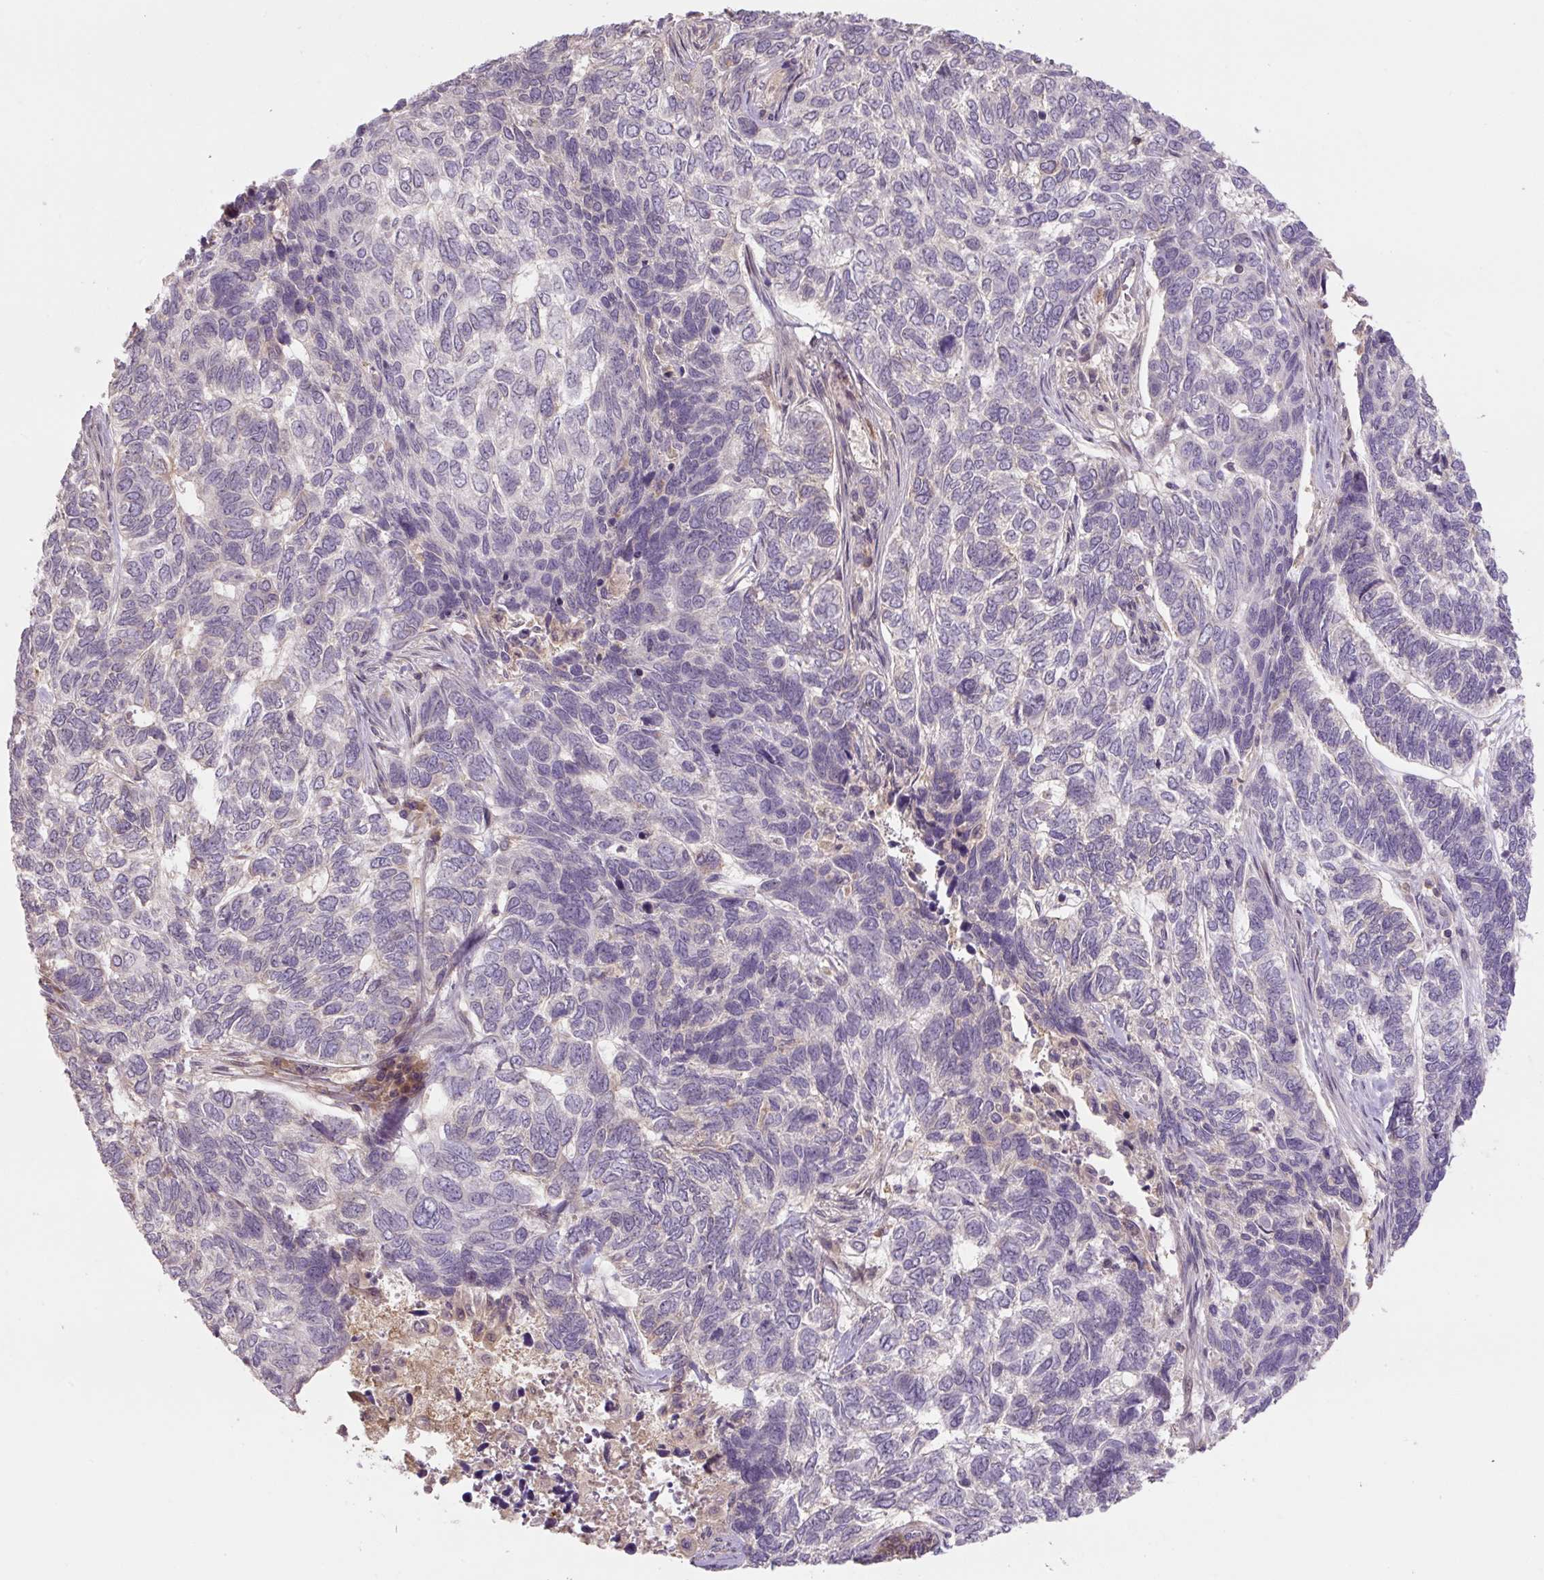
{"staining": {"intensity": "negative", "quantity": "none", "location": "none"}, "tissue": "skin cancer", "cell_type": "Tumor cells", "image_type": "cancer", "snomed": [{"axis": "morphology", "description": "Basal cell carcinoma"}, {"axis": "topography", "description": "Skin"}], "caption": "Tumor cells show no significant protein staining in basal cell carcinoma (skin).", "gene": "C2orf73", "patient": {"sex": "female", "age": 65}}